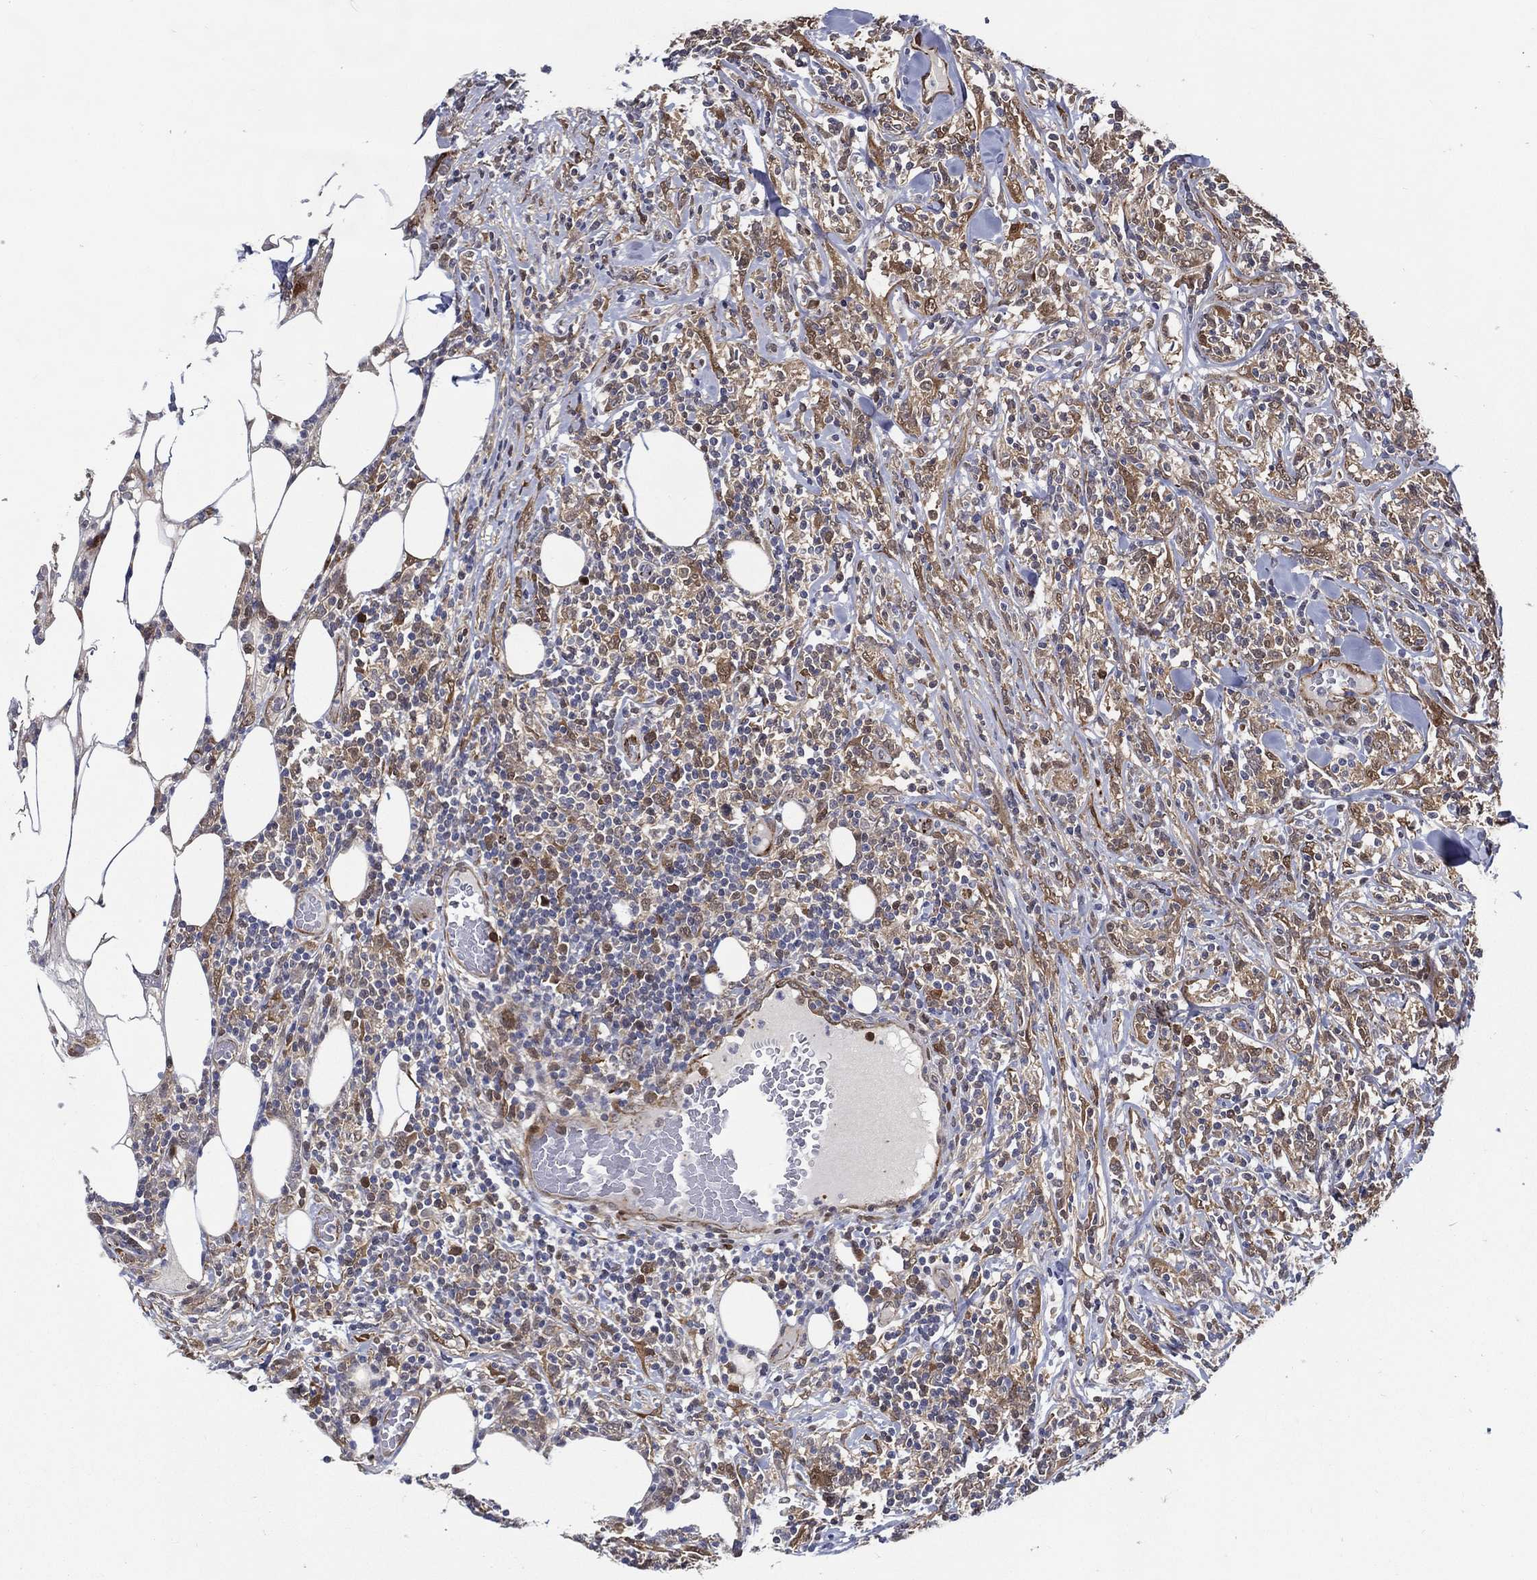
{"staining": {"intensity": "moderate", "quantity": "<25%", "location": "cytoplasmic/membranous"}, "tissue": "lymphoma", "cell_type": "Tumor cells", "image_type": "cancer", "snomed": [{"axis": "morphology", "description": "Malignant lymphoma, non-Hodgkin's type, High grade"}, {"axis": "topography", "description": "Lymph node"}], "caption": "IHC (DAB) staining of human malignant lymphoma, non-Hodgkin's type (high-grade) exhibits moderate cytoplasmic/membranous protein positivity in approximately <25% of tumor cells. (Stains: DAB (3,3'-diaminobenzidine) in brown, nuclei in blue, Microscopy: brightfield microscopy at high magnification).", "gene": "ARHGAP11A", "patient": {"sex": "female", "age": 84}}